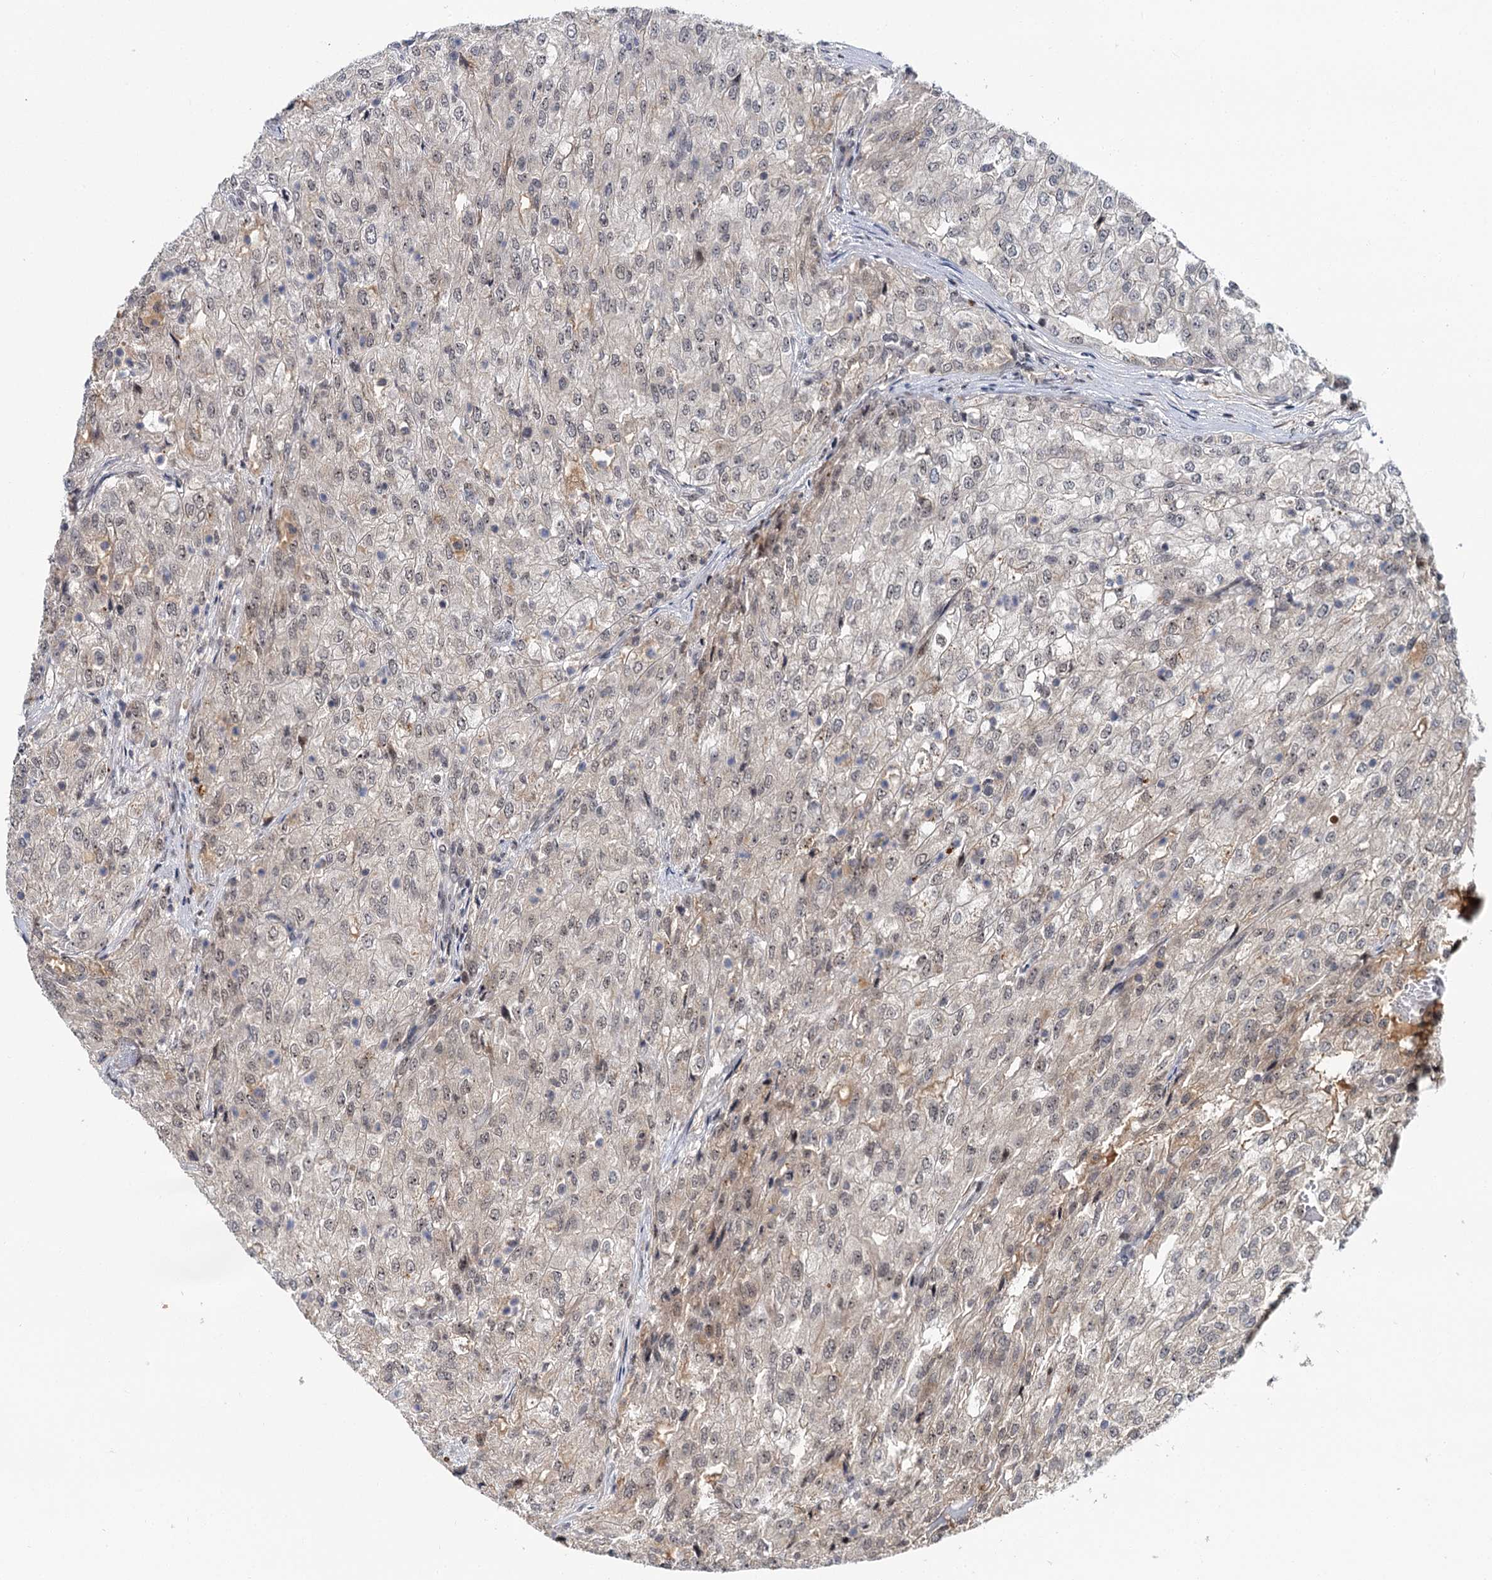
{"staining": {"intensity": "negative", "quantity": "none", "location": "none"}, "tissue": "renal cancer", "cell_type": "Tumor cells", "image_type": "cancer", "snomed": [{"axis": "morphology", "description": "Adenocarcinoma, NOS"}, {"axis": "topography", "description": "Kidney"}], "caption": "High power microscopy image of an IHC micrograph of adenocarcinoma (renal), revealing no significant positivity in tumor cells. (DAB (3,3'-diaminobenzidine) immunohistochemistry (IHC) visualized using brightfield microscopy, high magnification).", "gene": "MBD6", "patient": {"sex": "female", "age": 54}}